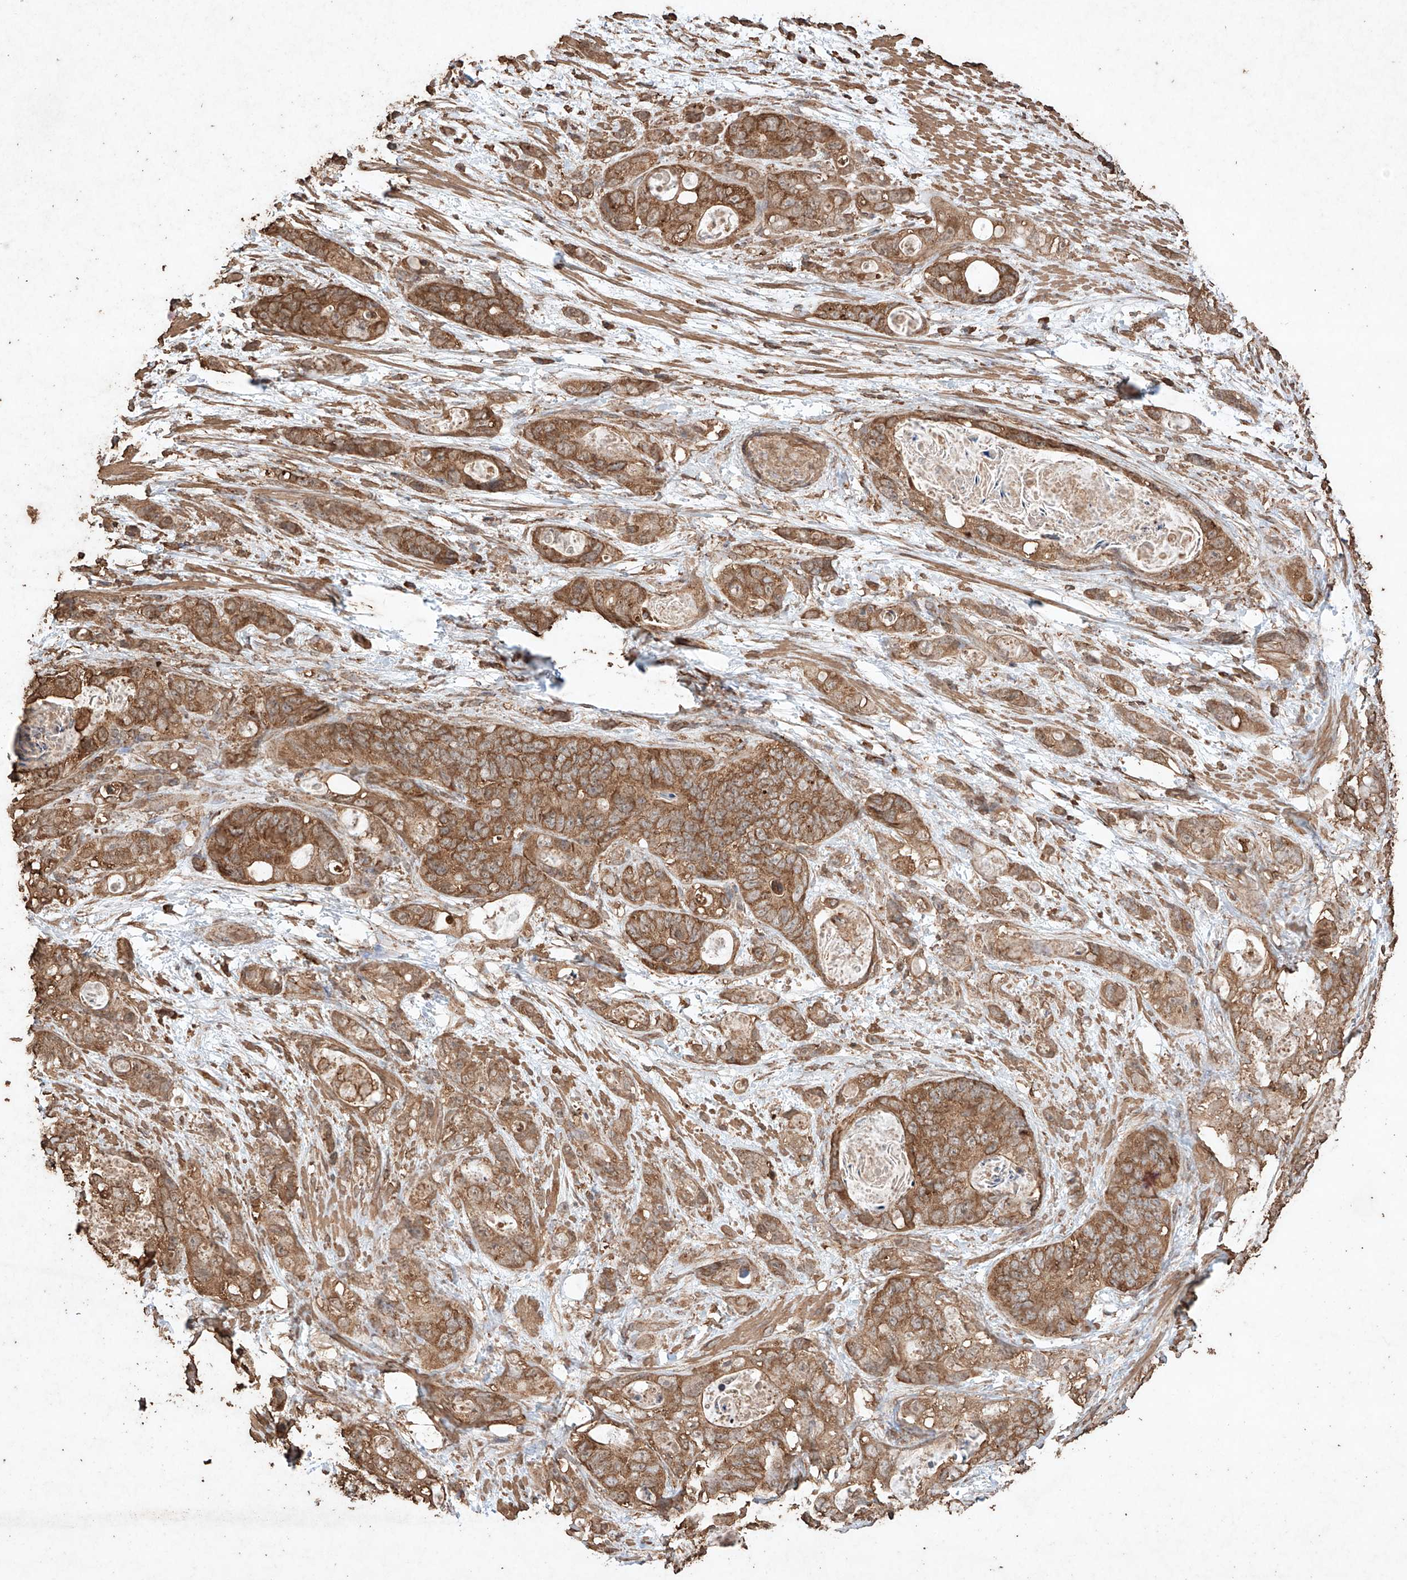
{"staining": {"intensity": "moderate", "quantity": ">75%", "location": "cytoplasmic/membranous"}, "tissue": "stomach cancer", "cell_type": "Tumor cells", "image_type": "cancer", "snomed": [{"axis": "morphology", "description": "Normal tissue, NOS"}, {"axis": "morphology", "description": "Adenocarcinoma, NOS"}, {"axis": "topography", "description": "Stomach"}], "caption": "Moderate cytoplasmic/membranous expression is appreciated in about >75% of tumor cells in stomach cancer.", "gene": "M6PR", "patient": {"sex": "female", "age": 89}}